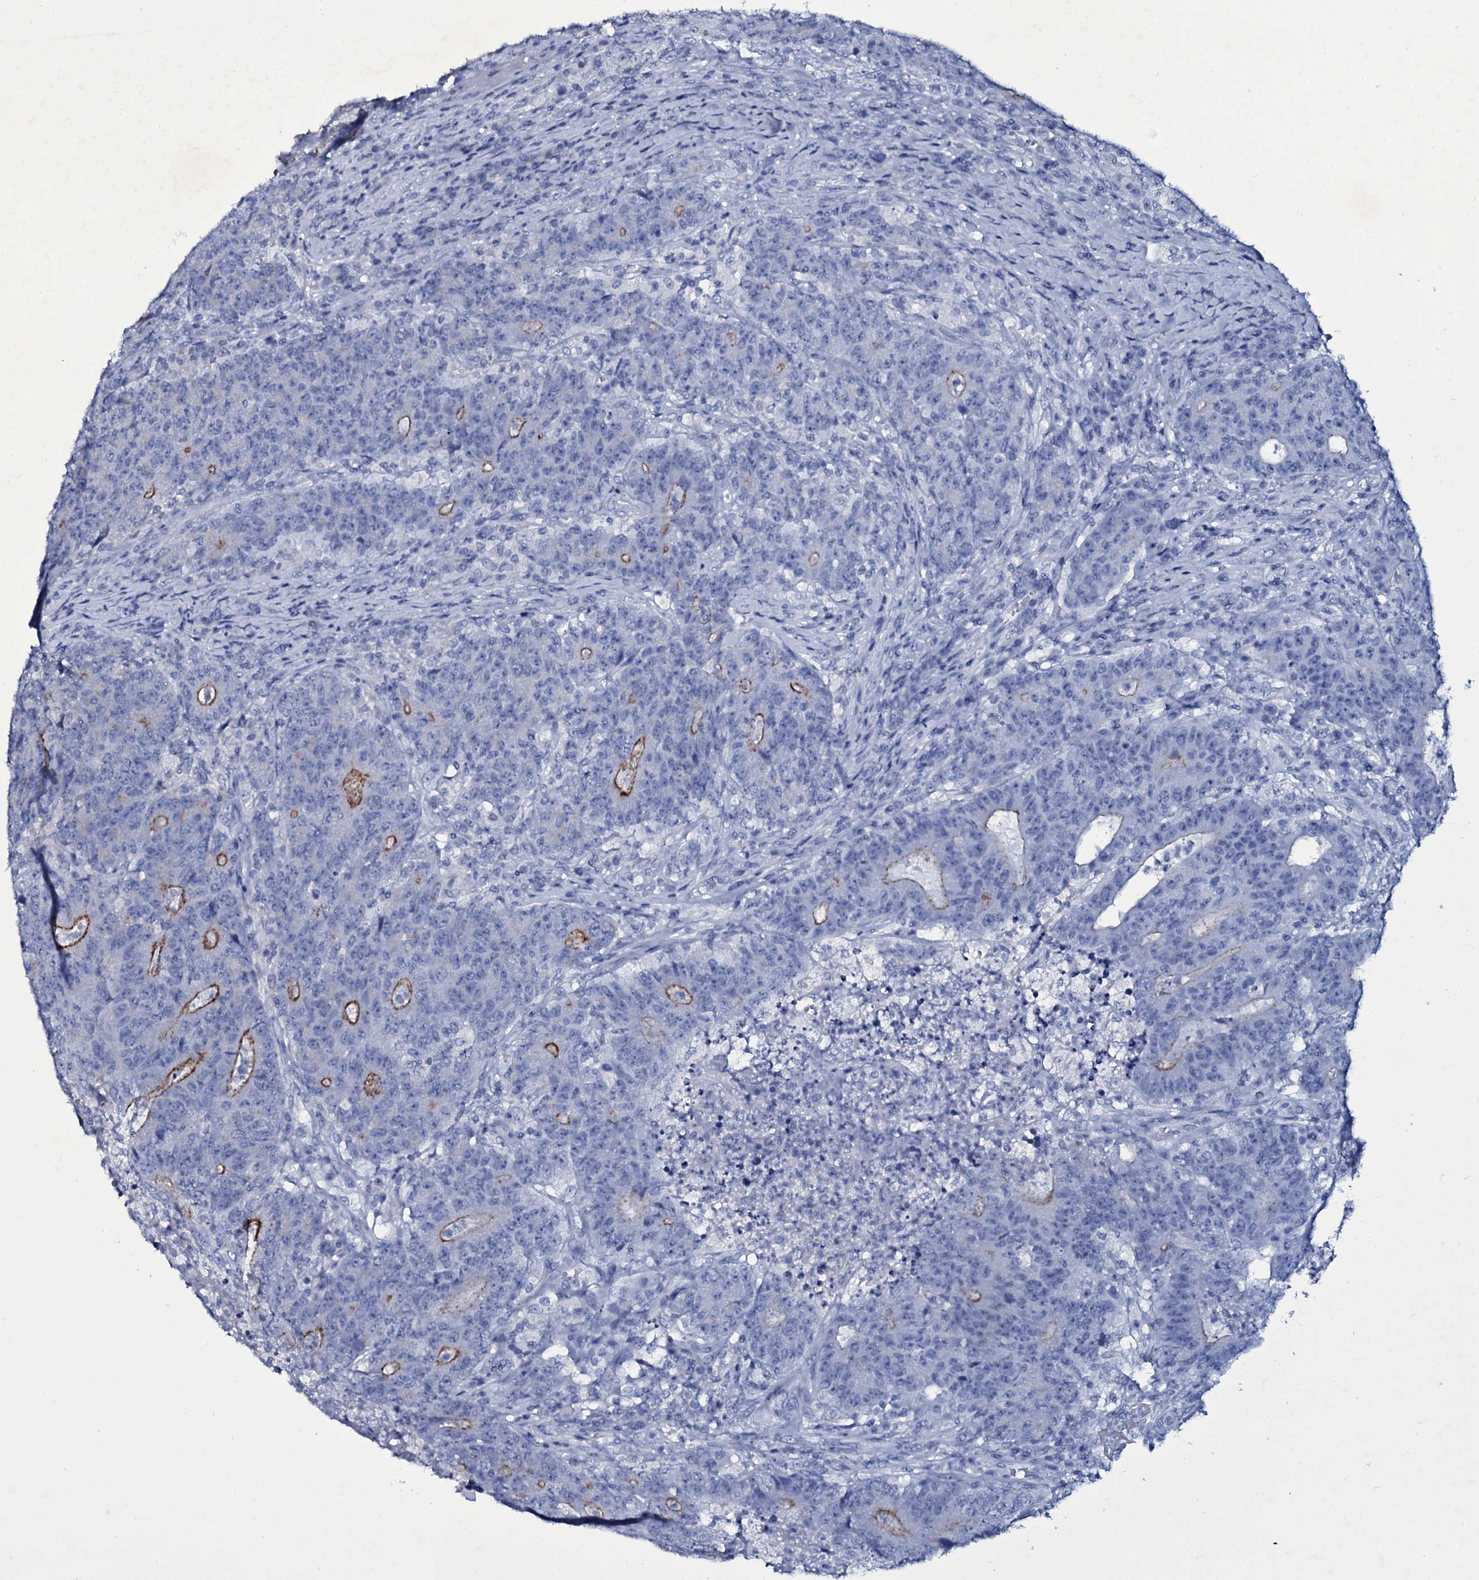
{"staining": {"intensity": "strong", "quantity": "<25%", "location": "cytoplasmic/membranous"}, "tissue": "colorectal cancer", "cell_type": "Tumor cells", "image_type": "cancer", "snomed": [{"axis": "morphology", "description": "Adenocarcinoma, NOS"}, {"axis": "topography", "description": "Colon"}], "caption": "Tumor cells exhibit strong cytoplasmic/membranous positivity in about <25% of cells in colorectal cancer.", "gene": "SELENOT", "patient": {"sex": "female", "age": 75}}